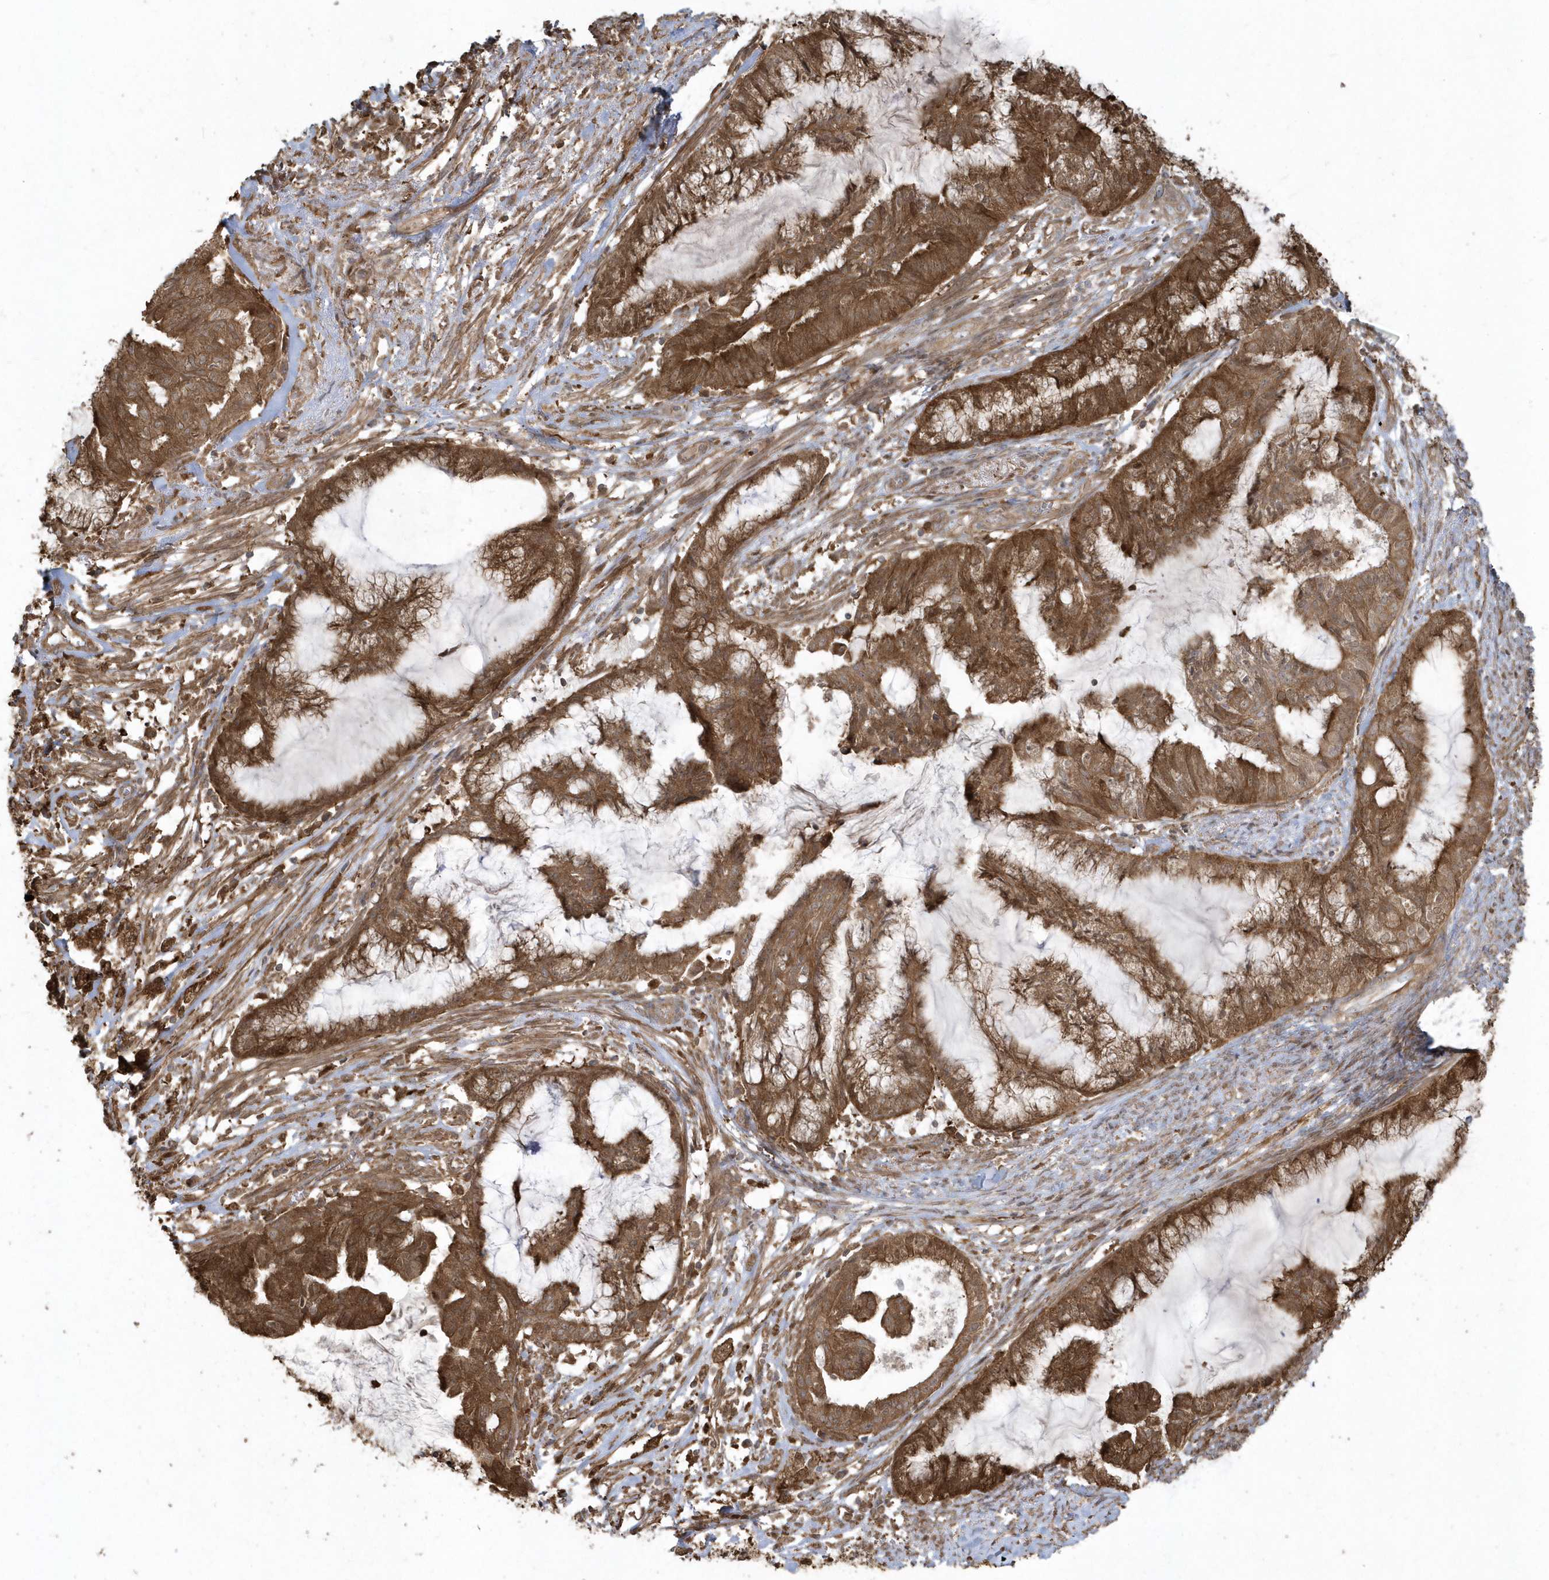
{"staining": {"intensity": "strong", "quantity": ">75%", "location": "cytoplasmic/membranous"}, "tissue": "endometrial cancer", "cell_type": "Tumor cells", "image_type": "cancer", "snomed": [{"axis": "morphology", "description": "Adenocarcinoma, NOS"}, {"axis": "topography", "description": "Endometrium"}], "caption": "Endometrial cancer (adenocarcinoma) was stained to show a protein in brown. There is high levels of strong cytoplasmic/membranous expression in approximately >75% of tumor cells.", "gene": "HNMT", "patient": {"sex": "female", "age": 86}}